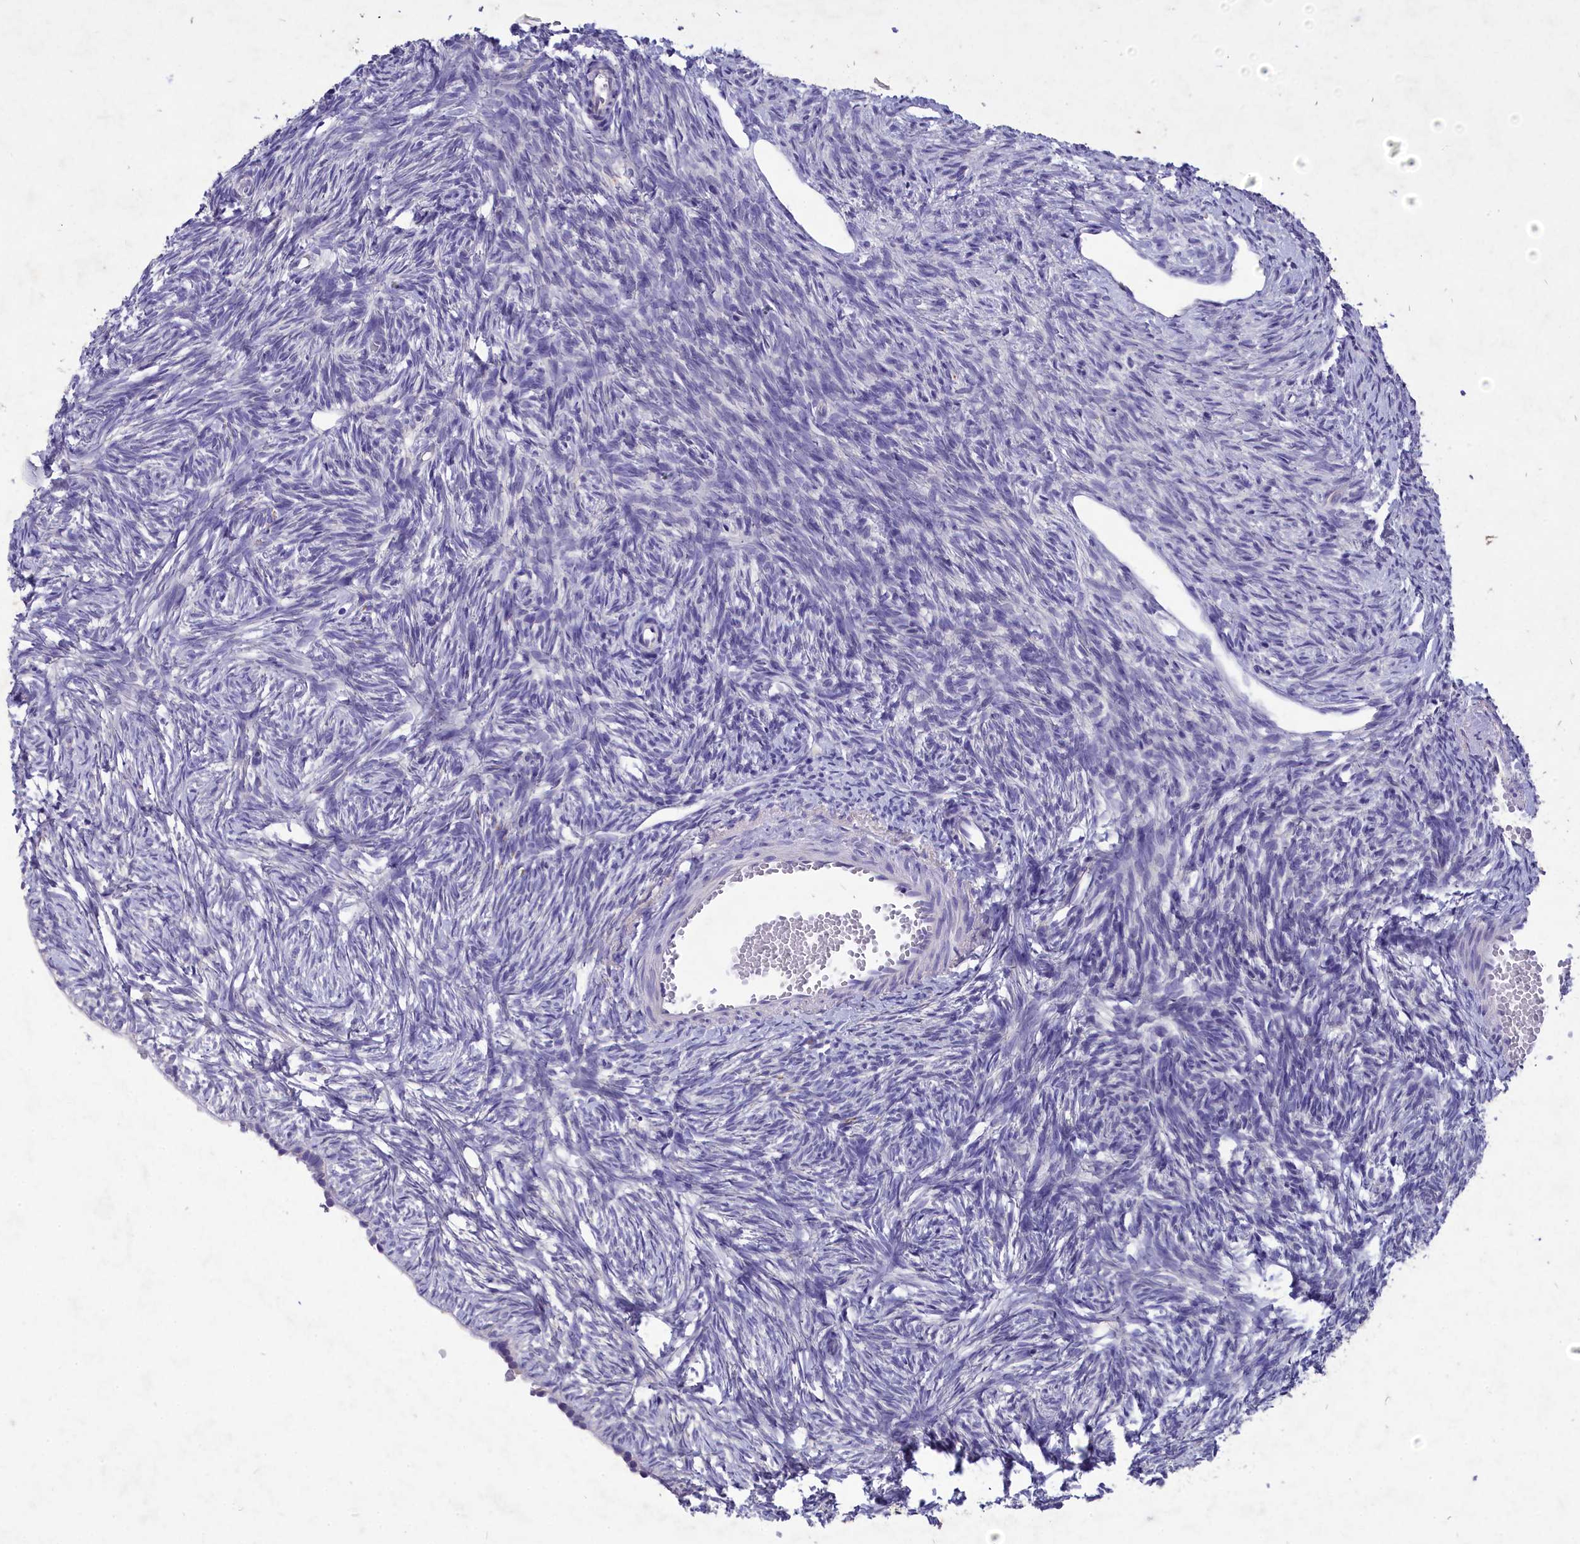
{"staining": {"intensity": "negative", "quantity": "none", "location": "none"}, "tissue": "ovary", "cell_type": "Follicle cells", "image_type": "normal", "snomed": [{"axis": "morphology", "description": "Normal tissue, NOS"}, {"axis": "topography", "description": "Ovary"}], "caption": "This is an immunohistochemistry (IHC) image of unremarkable ovary. There is no expression in follicle cells.", "gene": "DEFB119", "patient": {"sex": "female", "age": 51}}